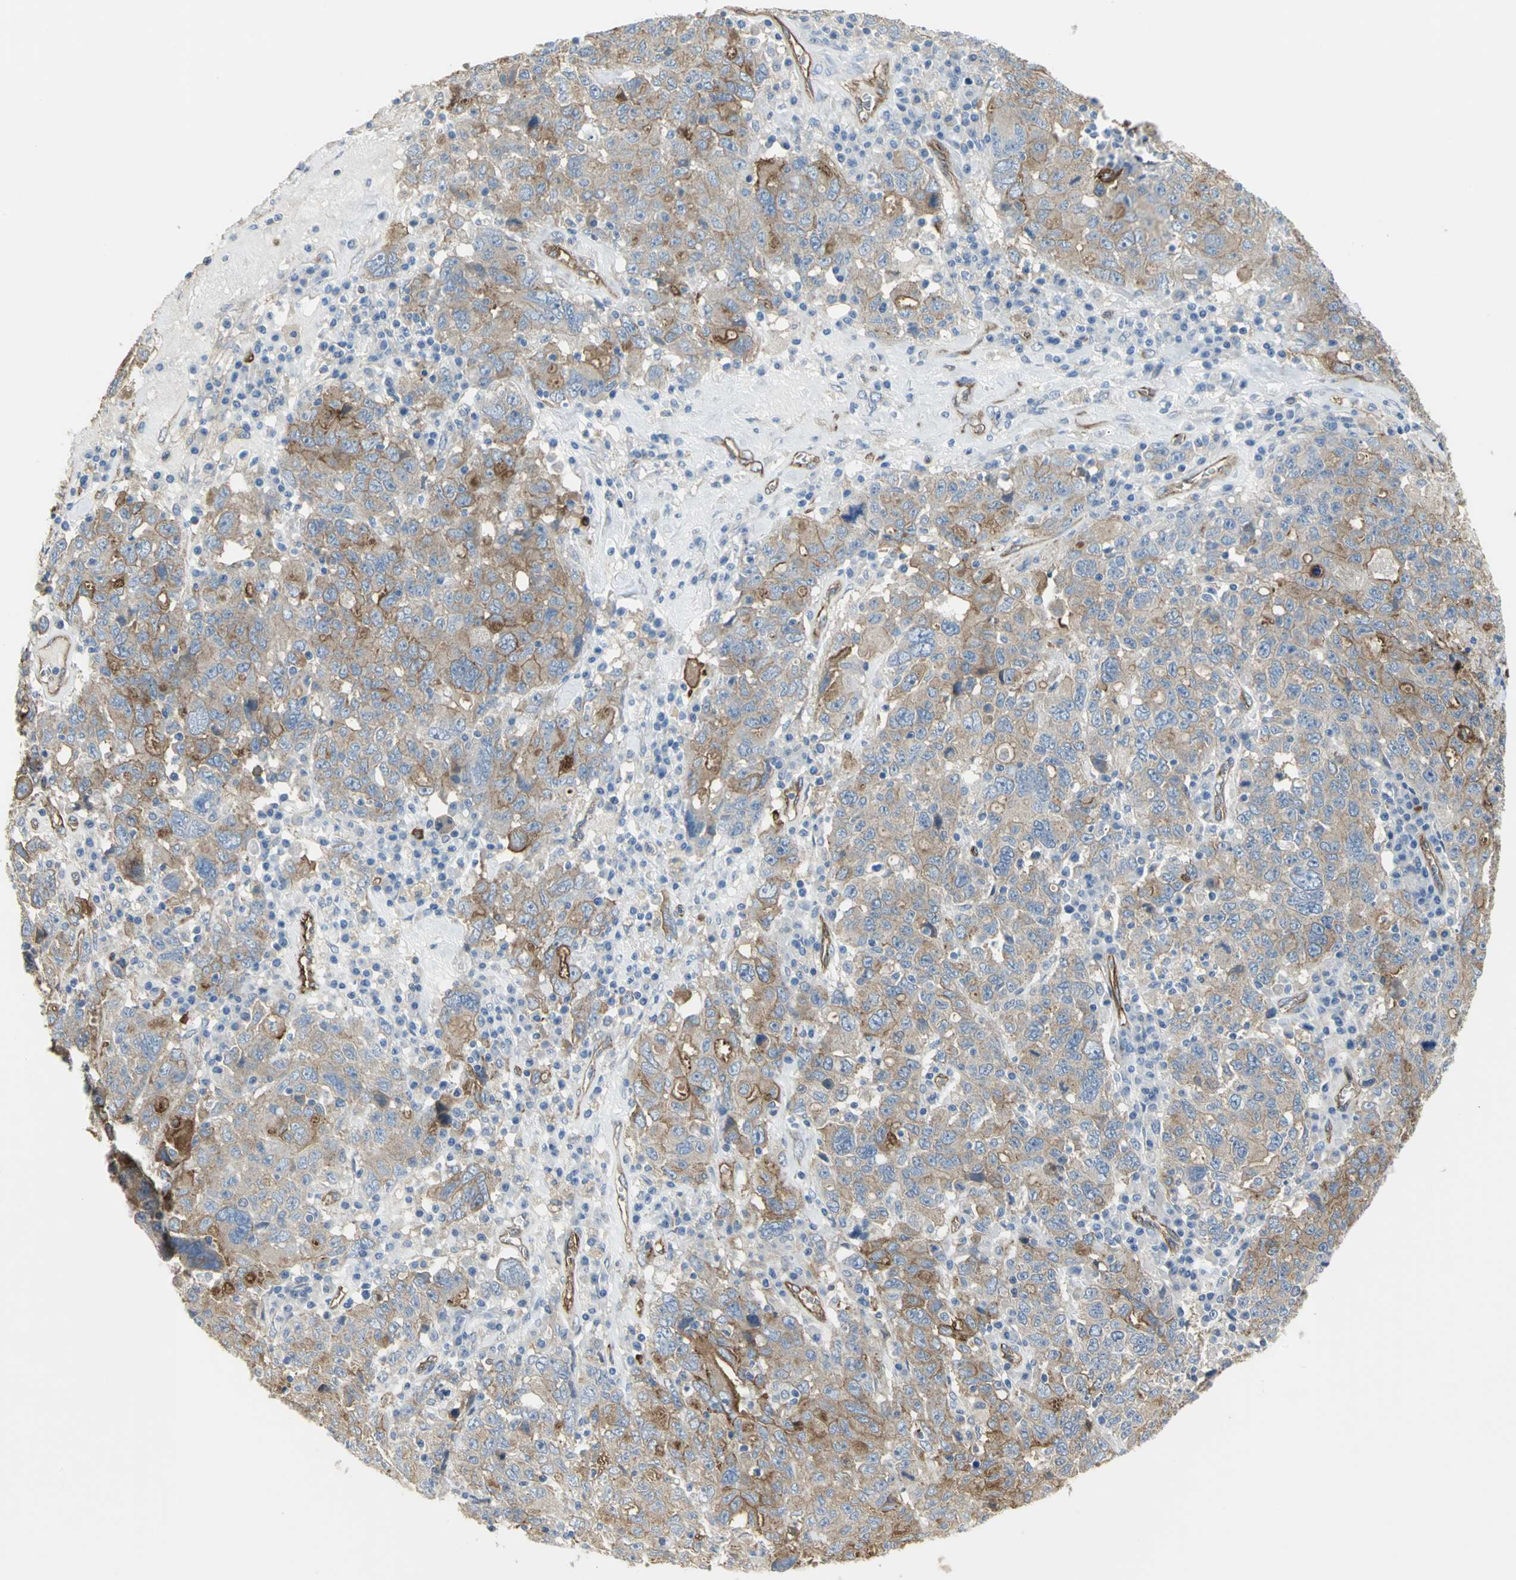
{"staining": {"intensity": "moderate", "quantity": ">75%", "location": "cytoplasmic/membranous"}, "tissue": "ovarian cancer", "cell_type": "Tumor cells", "image_type": "cancer", "snomed": [{"axis": "morphology", "description": "Carcinoma, endometroid"}, {"axis": "topography", "description": "Ovary"}], "caption": "Immunohistochemistry (IHC) of human ovarian endometroid carcinoma displays medium levels of moderate cytoplasmic/membranous positivity in about >75% of tumor cells.", "gene": "FLNB", "patient": {"sex": "female", "age": 62}}